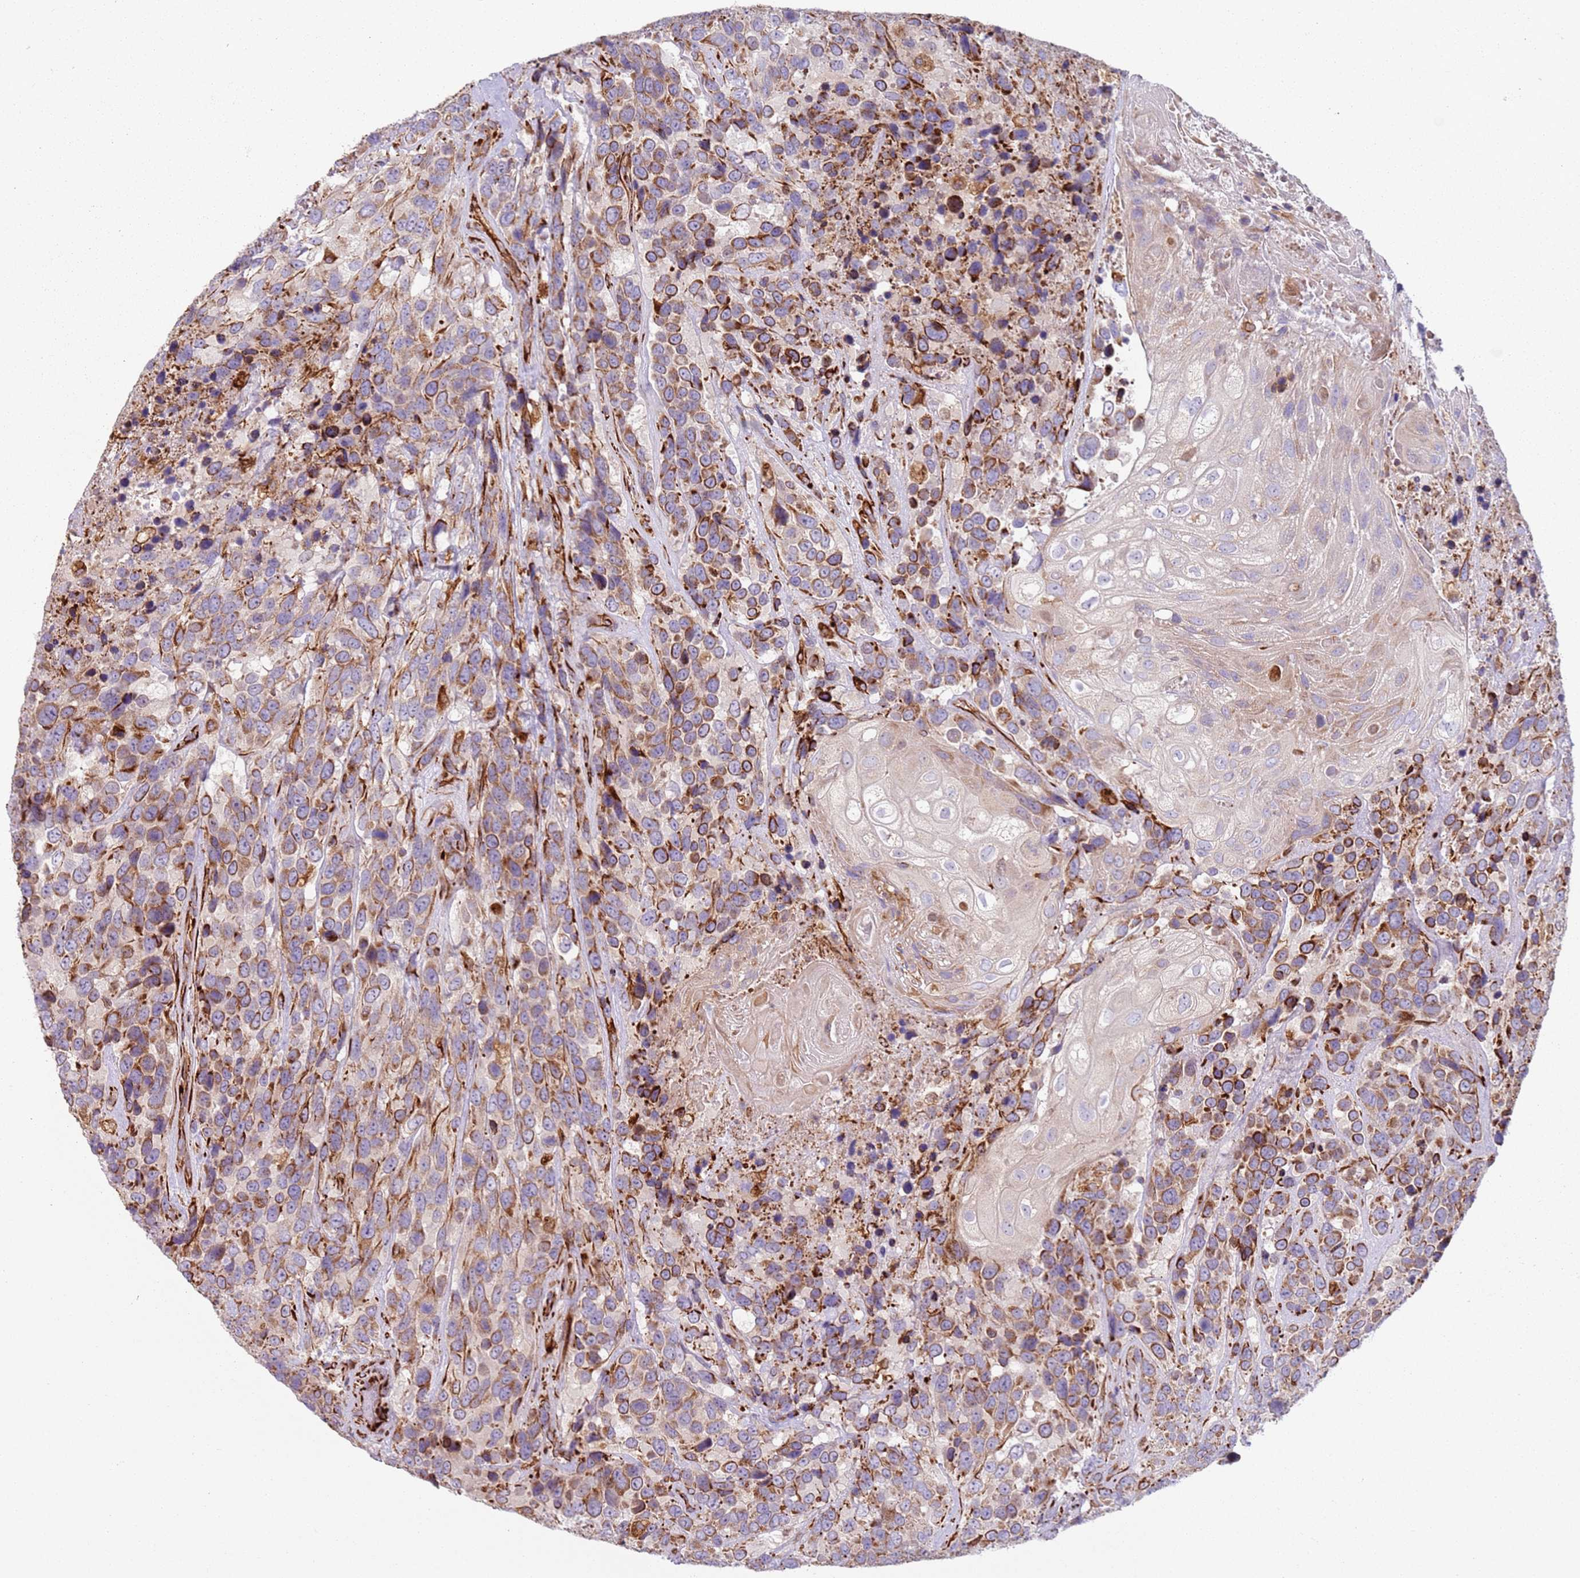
{"staining": {"intensity": "moderate", "quantity": "25%-75%", "location": "cytoplasmic/membranous"}, "tissue": "urothelial cancer", "cell_type": "Tumor cells", "image_type": "cancer", "snomed": [{"axis": "morphology", "description": "Urothelial carcinoma, High grade"}, {"axis": "topography", "description": "Urinary bladder"}], "caption": "Immunohistochemistry staining of urothelial carcinoma (high-grade), which exhibits medium levels of moderate cytoplasmic/membranous expression in approximately 25%-75% of tumor cells indicating moderate cytoplasmic/membranous protein staining. The staining was performed using DAB (3,3'-diaminobenzidine) (brown) for protein detection and nuclei were counterstained in hematoxylin (blue).", "gene": "SNAPIN", "patient": {"sex": "female", "age": 70}}